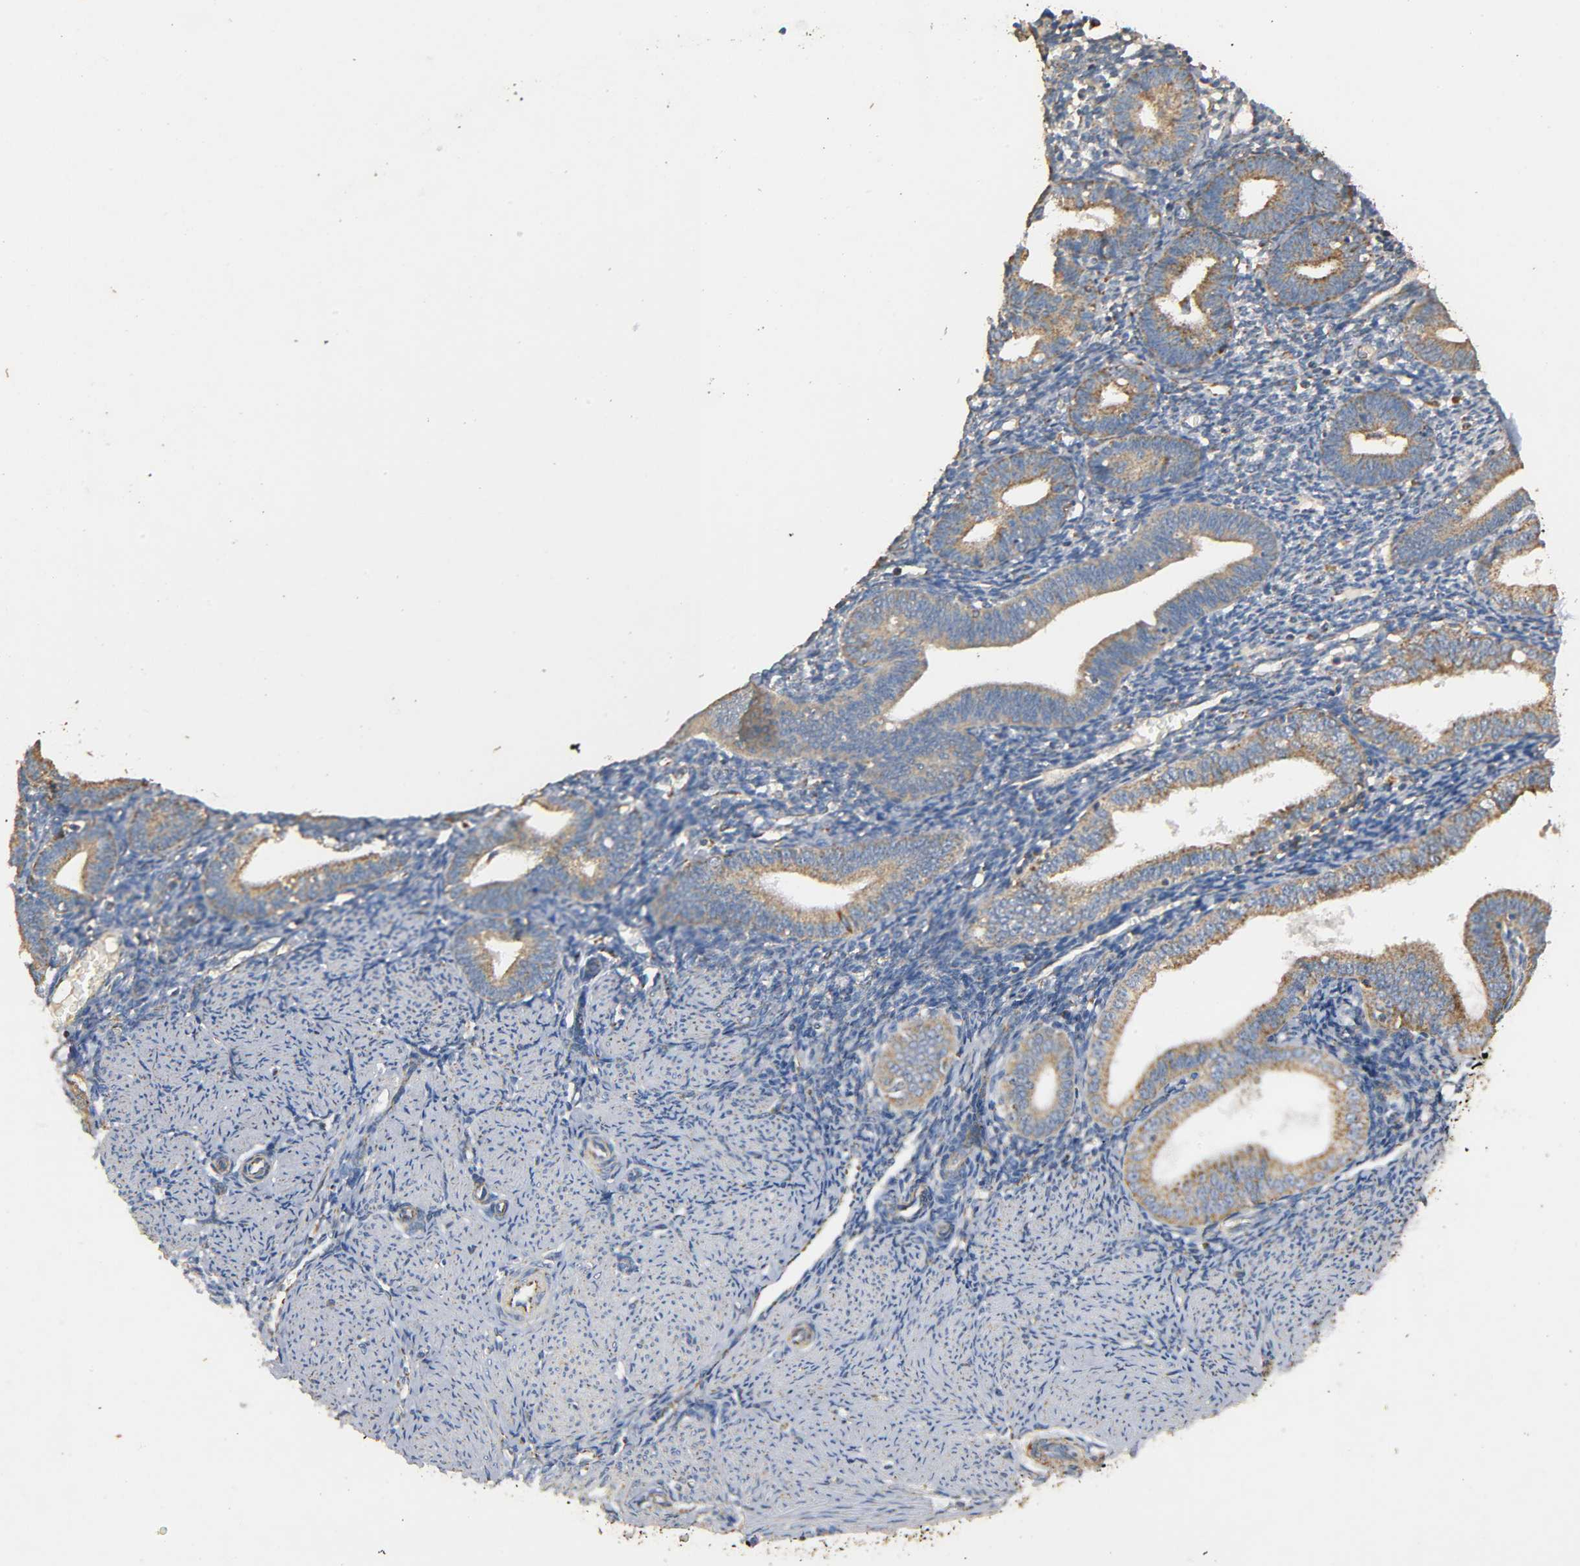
{"staining": {"intensity": "weak", "quantity": "<25%", "location": "cytoplasmic/membranous"}, "tissue": "endometrium", "cell_type": "Cells in endometrial stroma", "image_type": "normal", "snomed": [{"axis": "morphology", "description": "Normal tissue, NOS"}, {"axis": "topography", "description": "Endometrium"}], "caption": "Immunohistochemistry image of unremarkable human endometrium stained for a protein (brown), which reveals no positivity in cells in endometrial stroma.", "gene": "NDUFS3", "patient": {"sex": "female", "age": 61}}